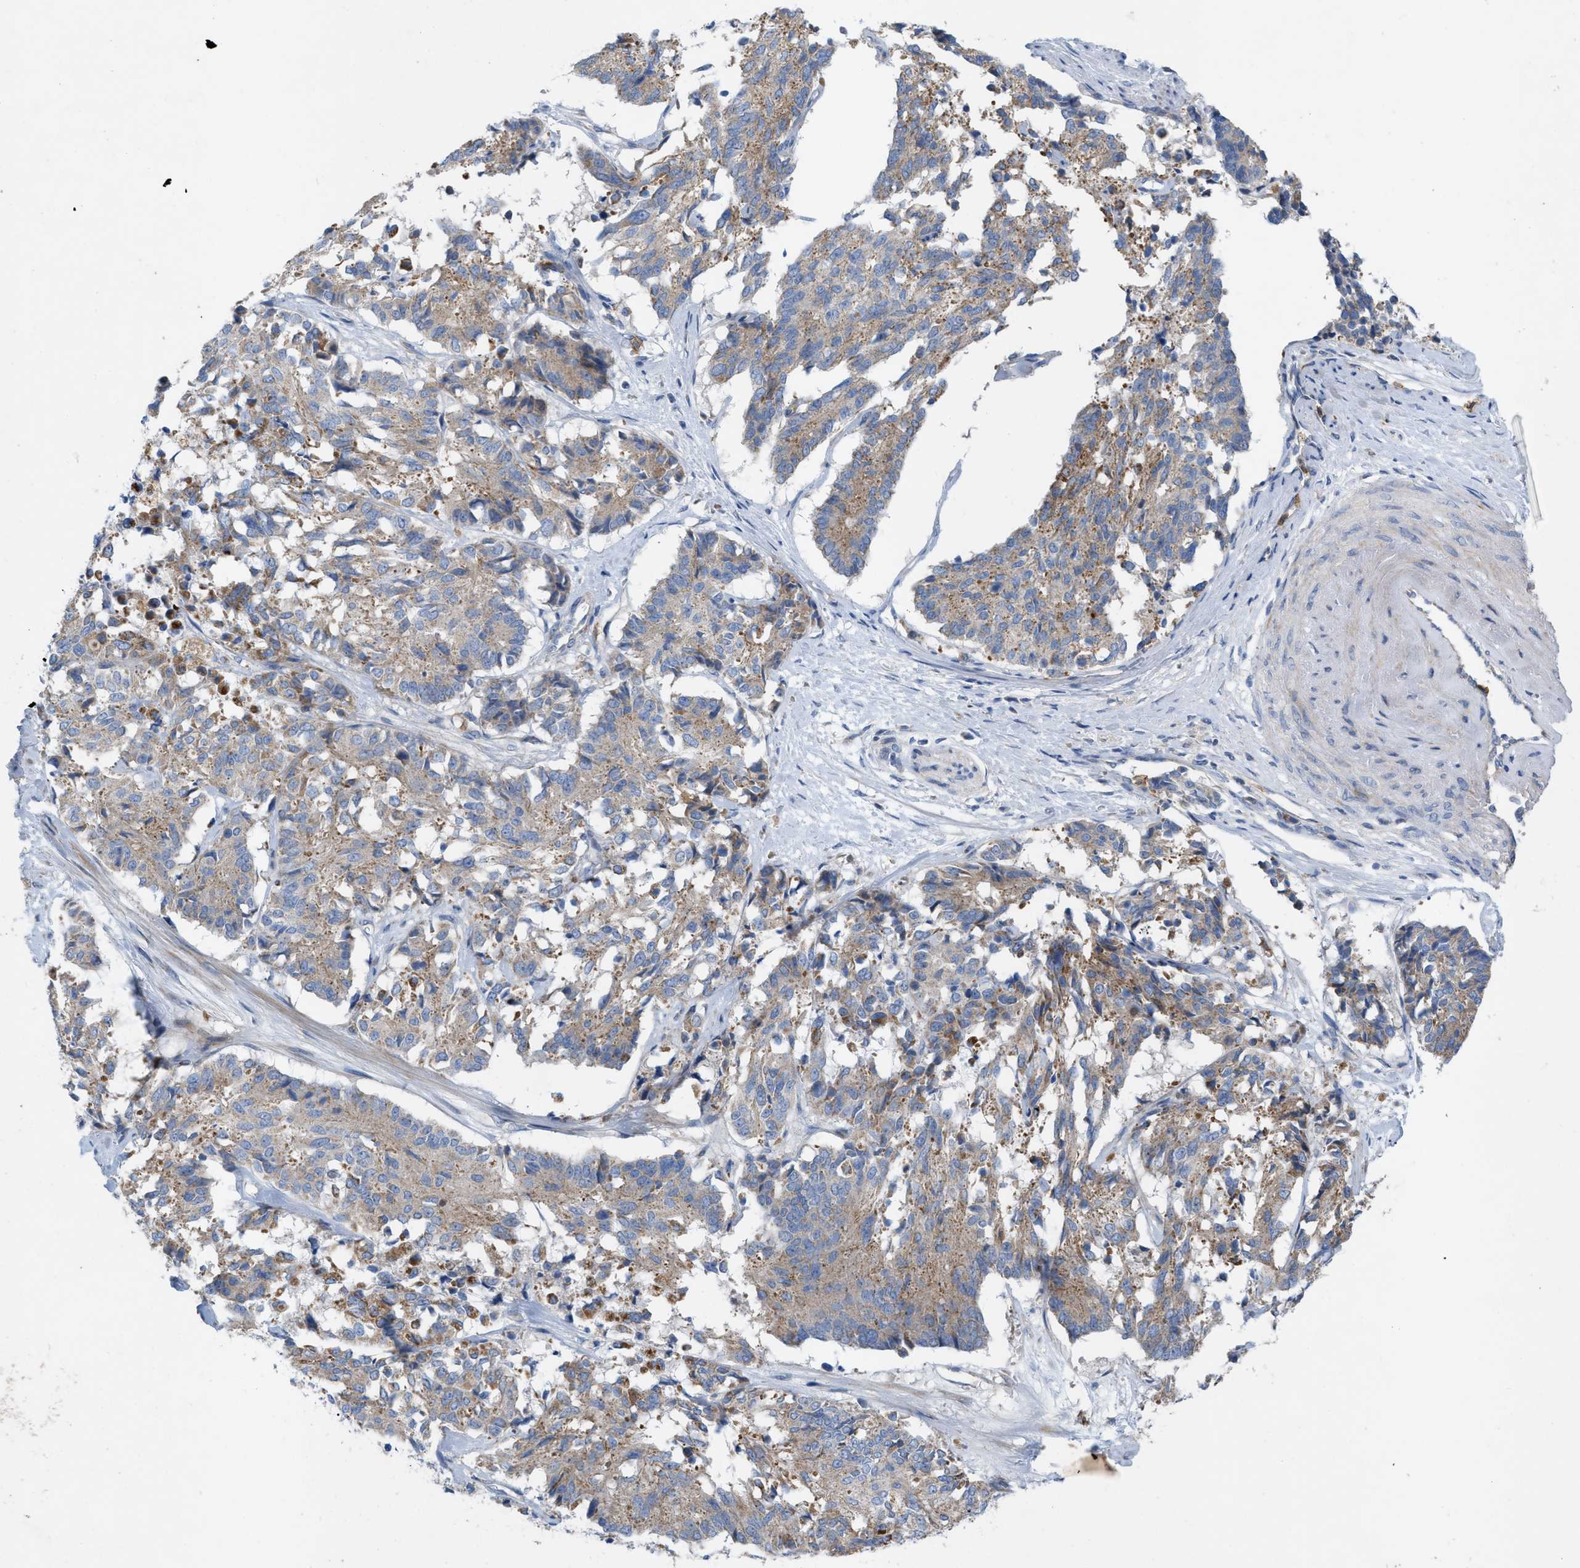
{"staining": {"intensity": "weak", "quantity": "25%-75%", "location": "cytoplasmic/membranous"}, "tissue": "cervical cancer", "cell_type": "Tumor cells", "image_type": "cancer", "snomed": [{"axis": "morphology", "description": "Squamous cell carcinoma, NOS"}, {"axis": "topography", "description": "Cervix"}], "caption": "An immunohistochemistry histopathology image of tumor tissue is shown. Protein staining in brown highlights weak cytoplasmic/membranous positivity in cervical squamous cell carcinoma within tumor cells.", "gene": "PLPPR5", "patient": {"sex": "female", "age": 35}}